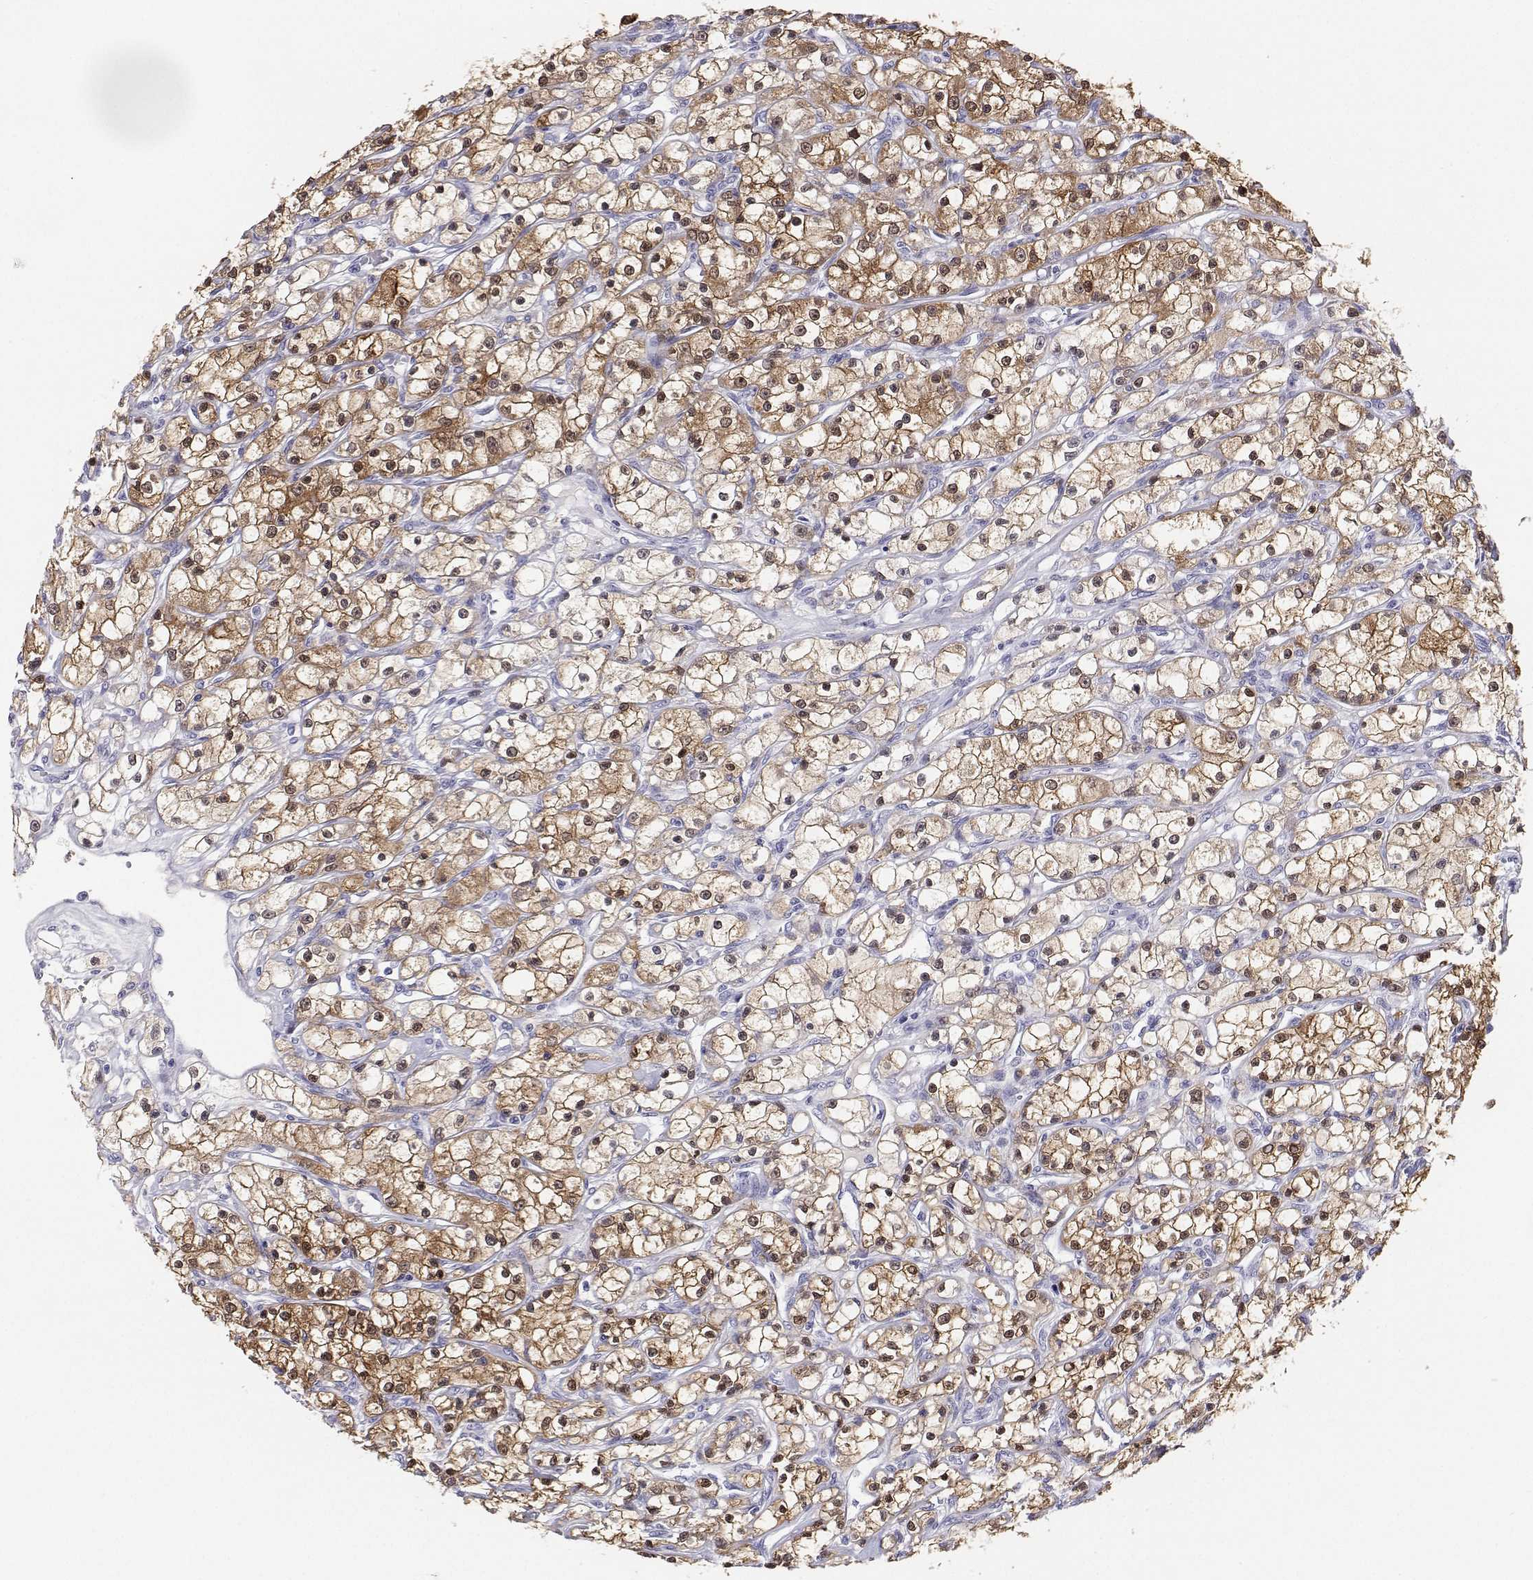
{"staining": {"intensity": "moderate", "quantity": ">75%", "location": "cytoplasmic/membranous,nuclear"}, "tissue": "renal cancer", "cell_type": "Tumor cells", "image_type": "cancer", "snomed": [{"axis": "morphology", "description": "Adenocarcinoma, NOS"}, {"axis": "topography", "description": "Kidney"}], "caption": "Immunohistochemistry (DAB) staining of renal adenocarcinoma demonstrates moderate cytoplasmic/membranous and nuclear protein staining in approximately >75% of tumor cells. The protein is shown in brown color, while the nuclei are stained blue.", "gene": "BHMT", "patient": {"sex": "female", "age": 59}}